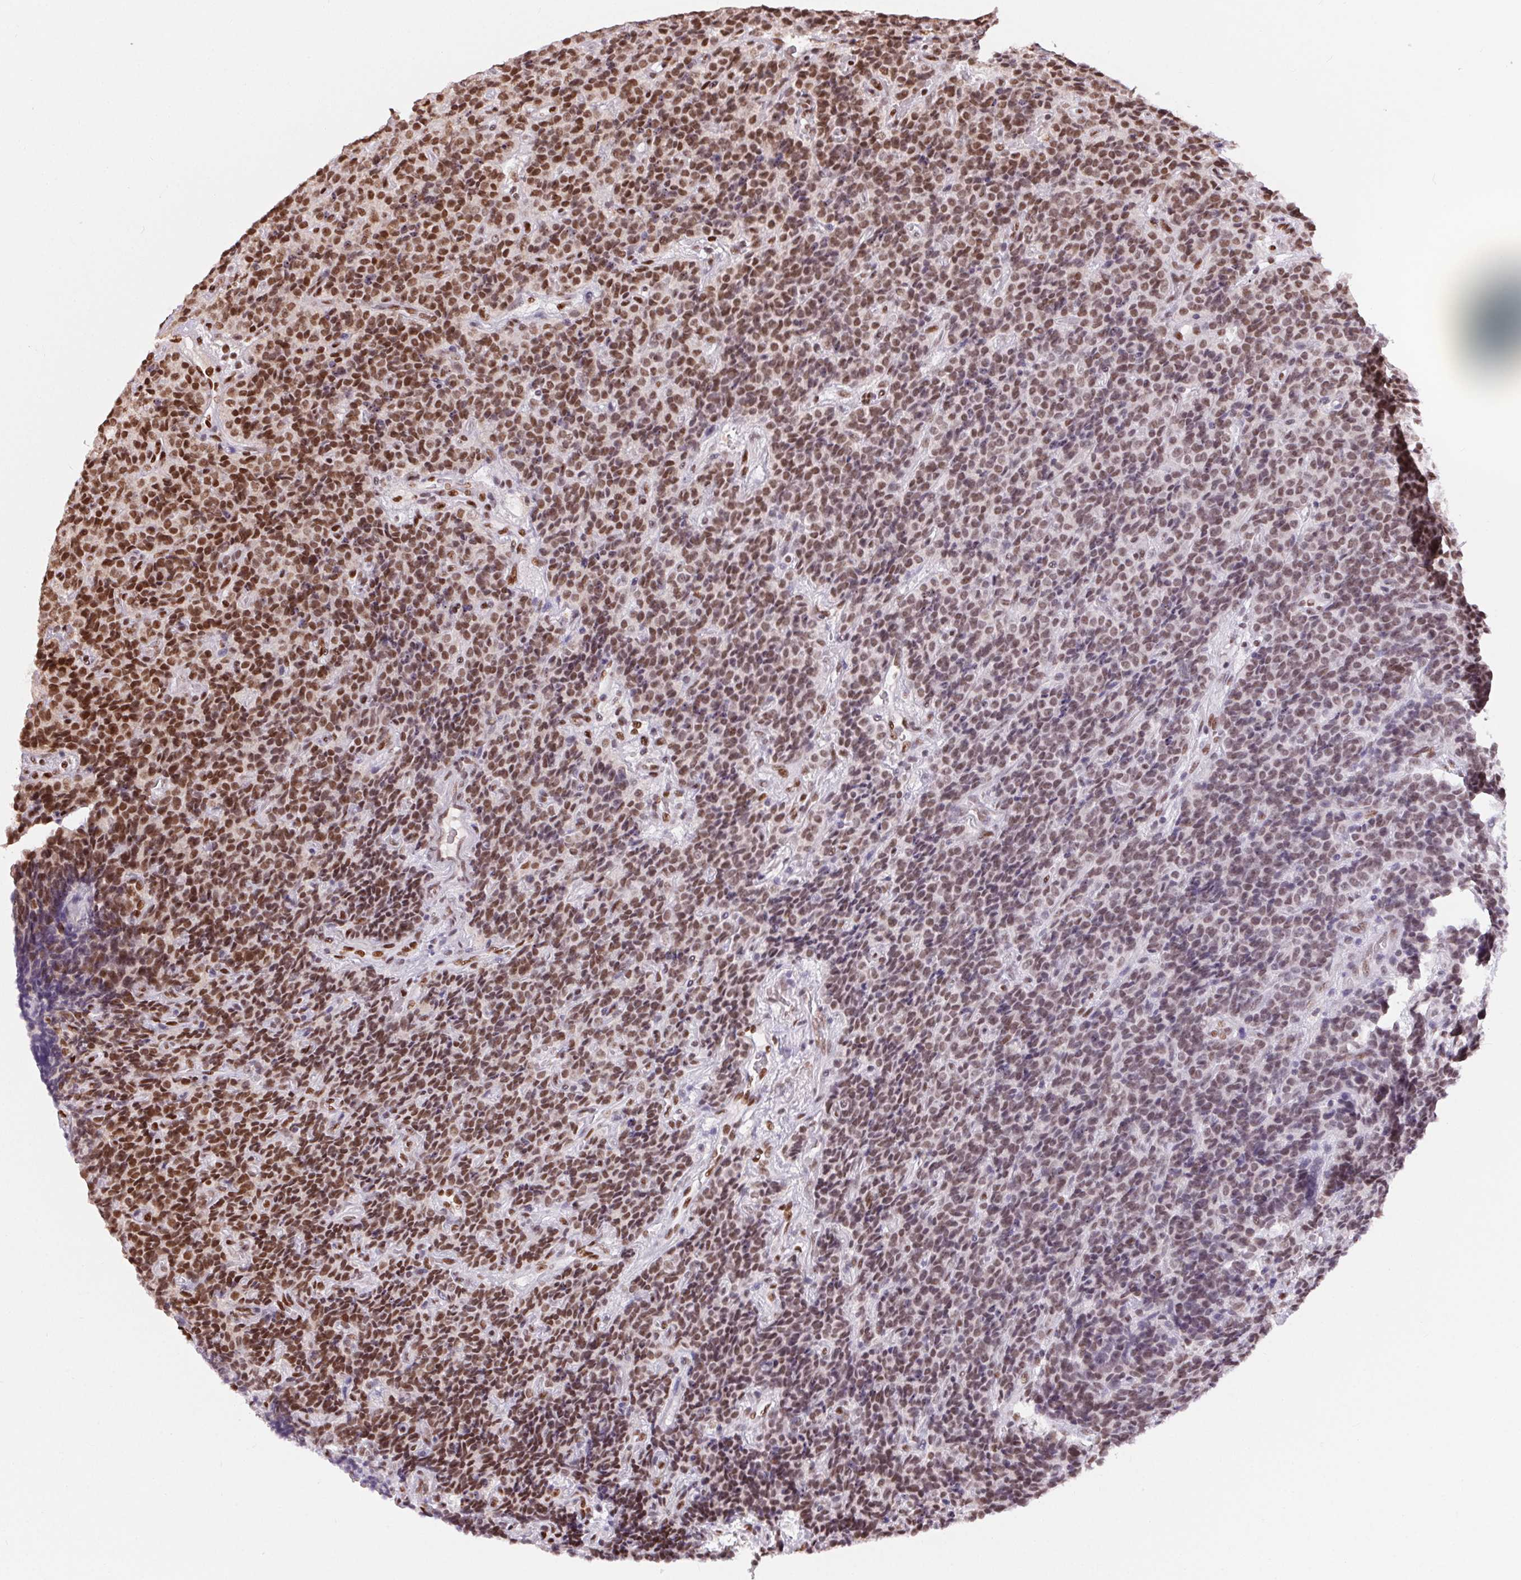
{"staining": {"intensity": "strong", "quantity": "25%-75%", "location": "nuclear"}, "tissue": "carcinoid", "cell_type": "Tumor cells", "image_type": "cancer", "snomed": [{"axis": "morphology", "description": "Carcinoid, malignant, NOS"}, {"axis": "topography", "description": "Pancreas"}], "caption": "A histopathology image of carcinoid (malignant) stained for a protein reveals strong nuclear brown staining in tumor cells.", "gene": "ZNF80", "patient": {"sex": "male", "age": 36}}